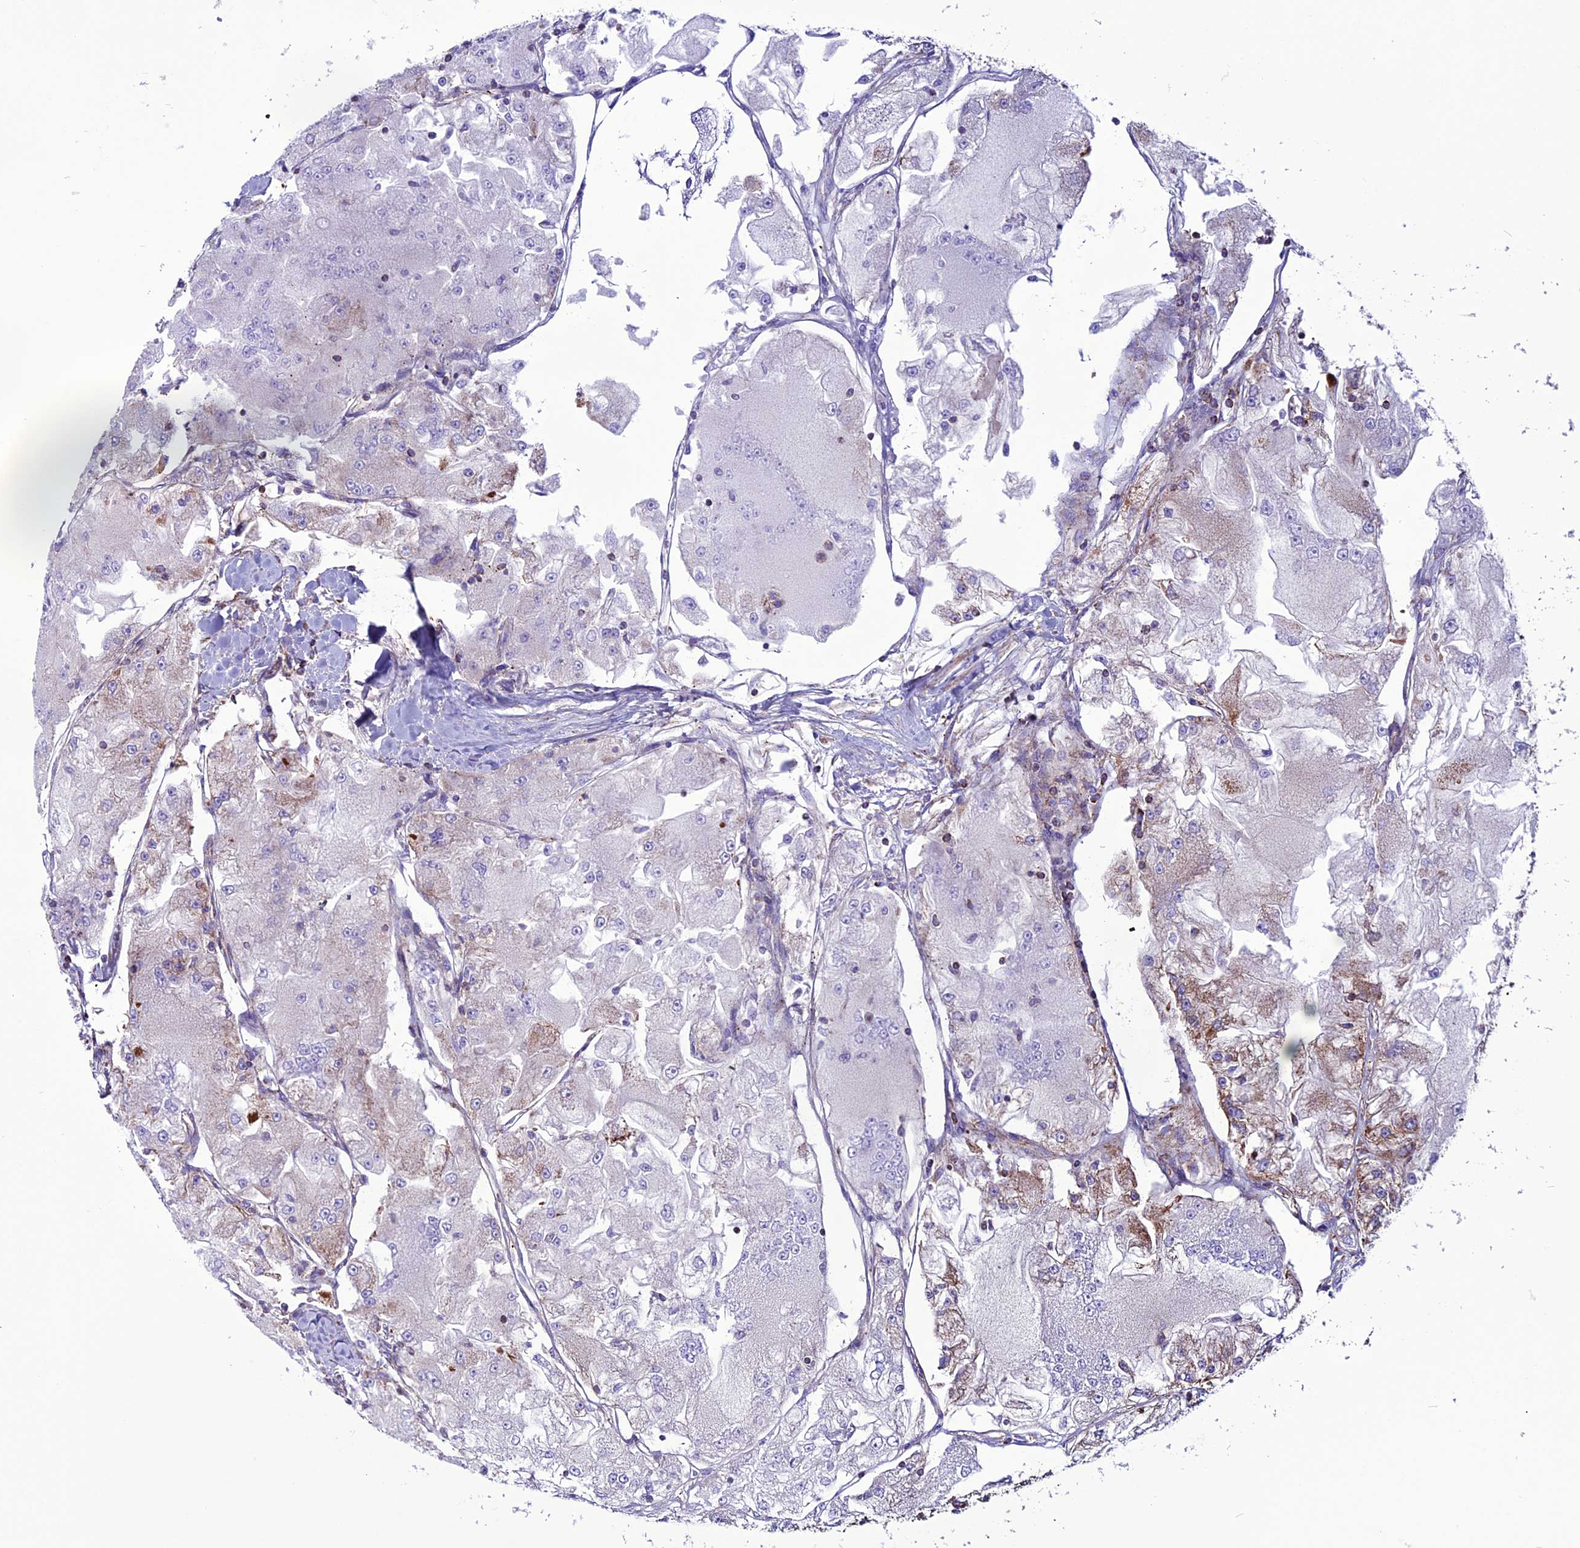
{"staining": {"intensity": "moderate", "quantity": "<25%", "location": "cytoplasmic/membranous"}, "tissue": "renal cancer", "cell_type": "Tumor cells", "image_type": "cancer", "snomed": [{"axis": "morphology", "description": "Adenocarcinoma, NOS"}, {"axis": "topography", "description": "Kidney"}], "caption": "The micrograph exhibits immunohistochemical staining of renal cancer. There is moderate cytoplasmic/membranous positivity is appreciated in approximately <25% of tumor cells.", "gene": "ICA1L", "patient": {"sex": "female", "age": 72}}